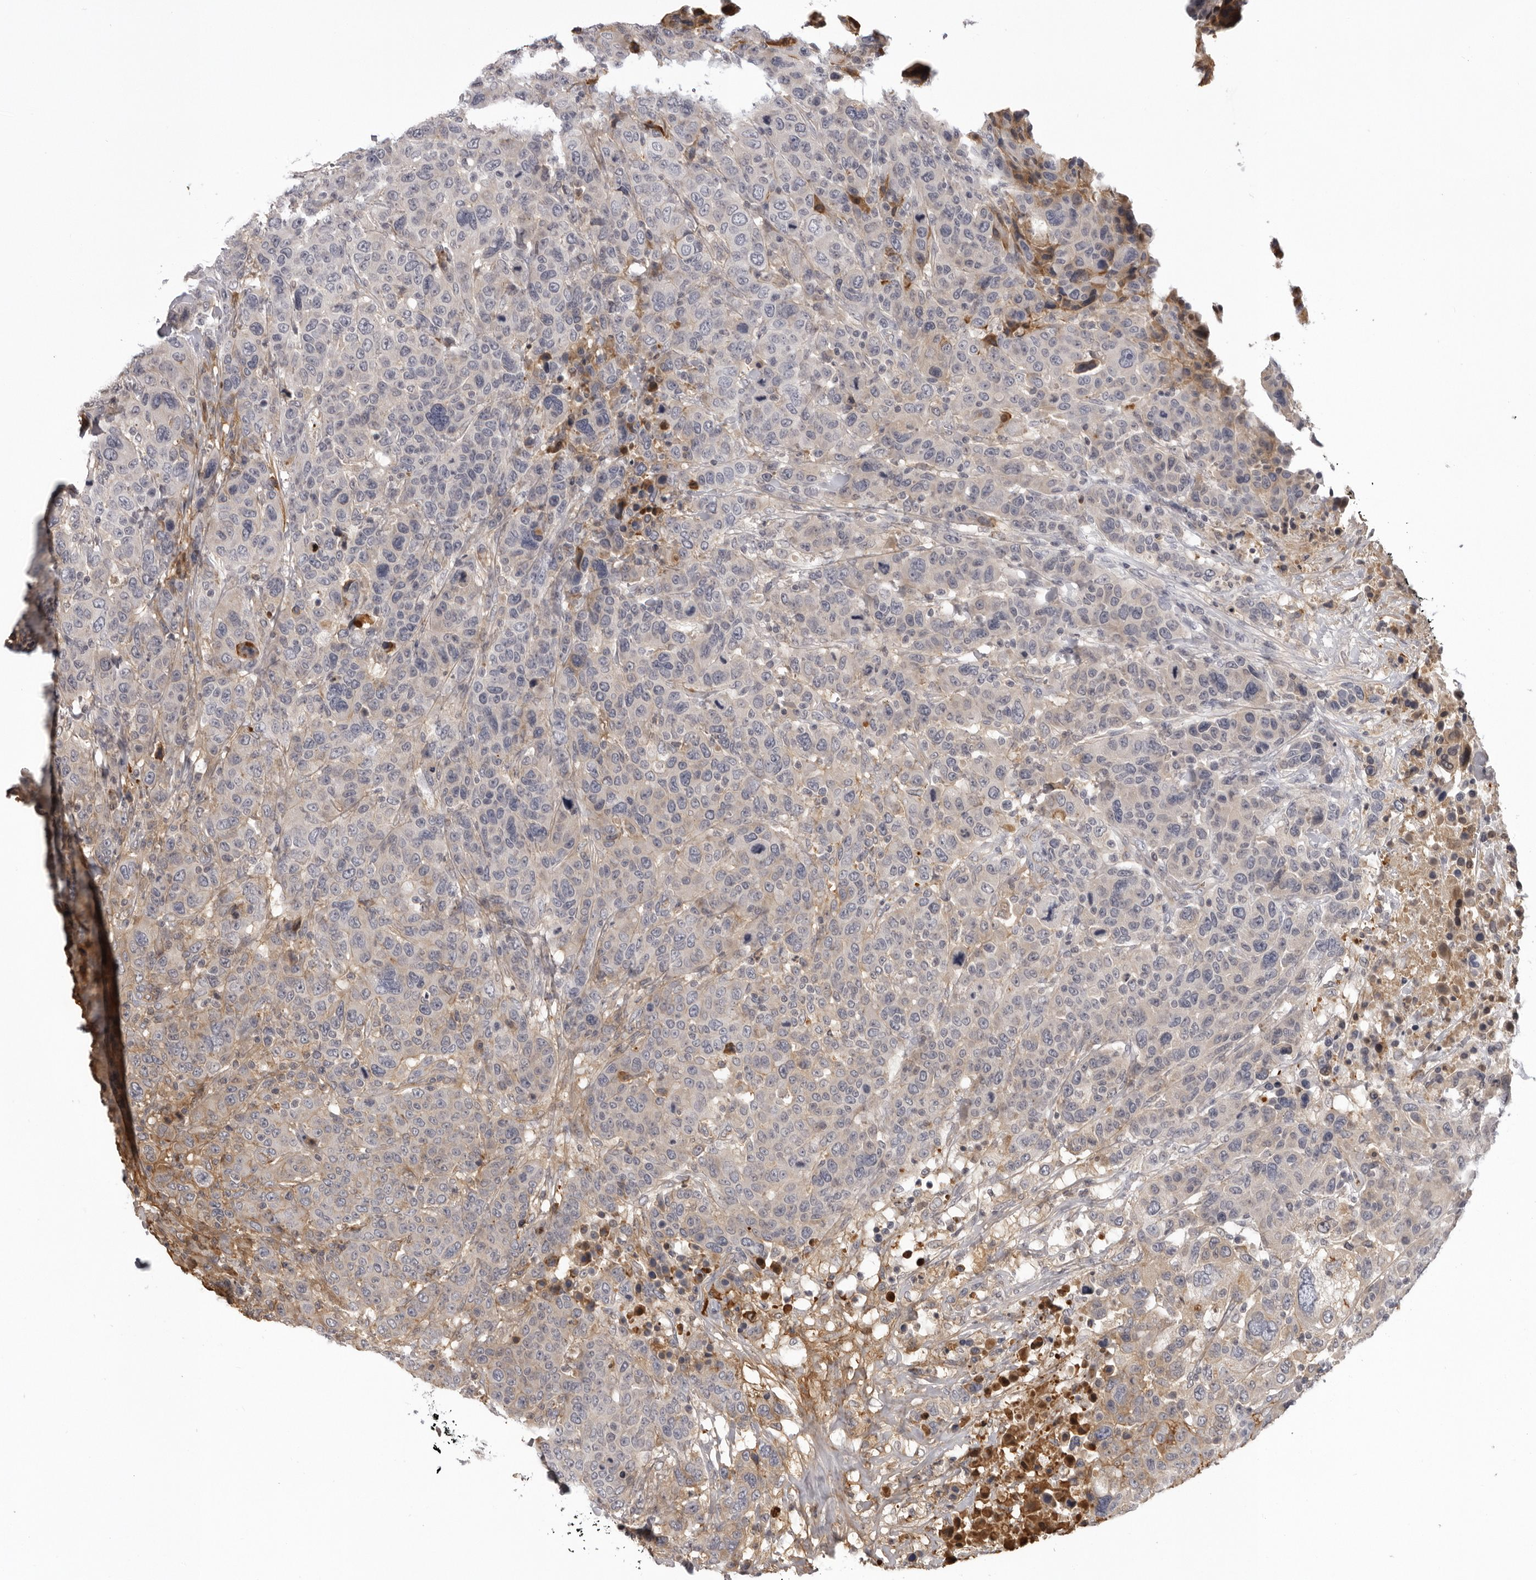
{"staining": {"intensity": "negative", "quantity": "none", "location": "none"}, "tissue": "breast cancer", "cell_type": "Tumor cells", "image_type": "cancer", "snomed": [{"axis": "morphology", "description": "Duct carcinoma"}, {"axis": "topography", "description": "Breast"}], "caption": "Breast cancer (invasive ductal carcinoma) was stained to show a protein in brown. There is no significant staining in tumor cells.", "gene": "PLEKHF2", "patient": {"sex": "female", "age": 37}}